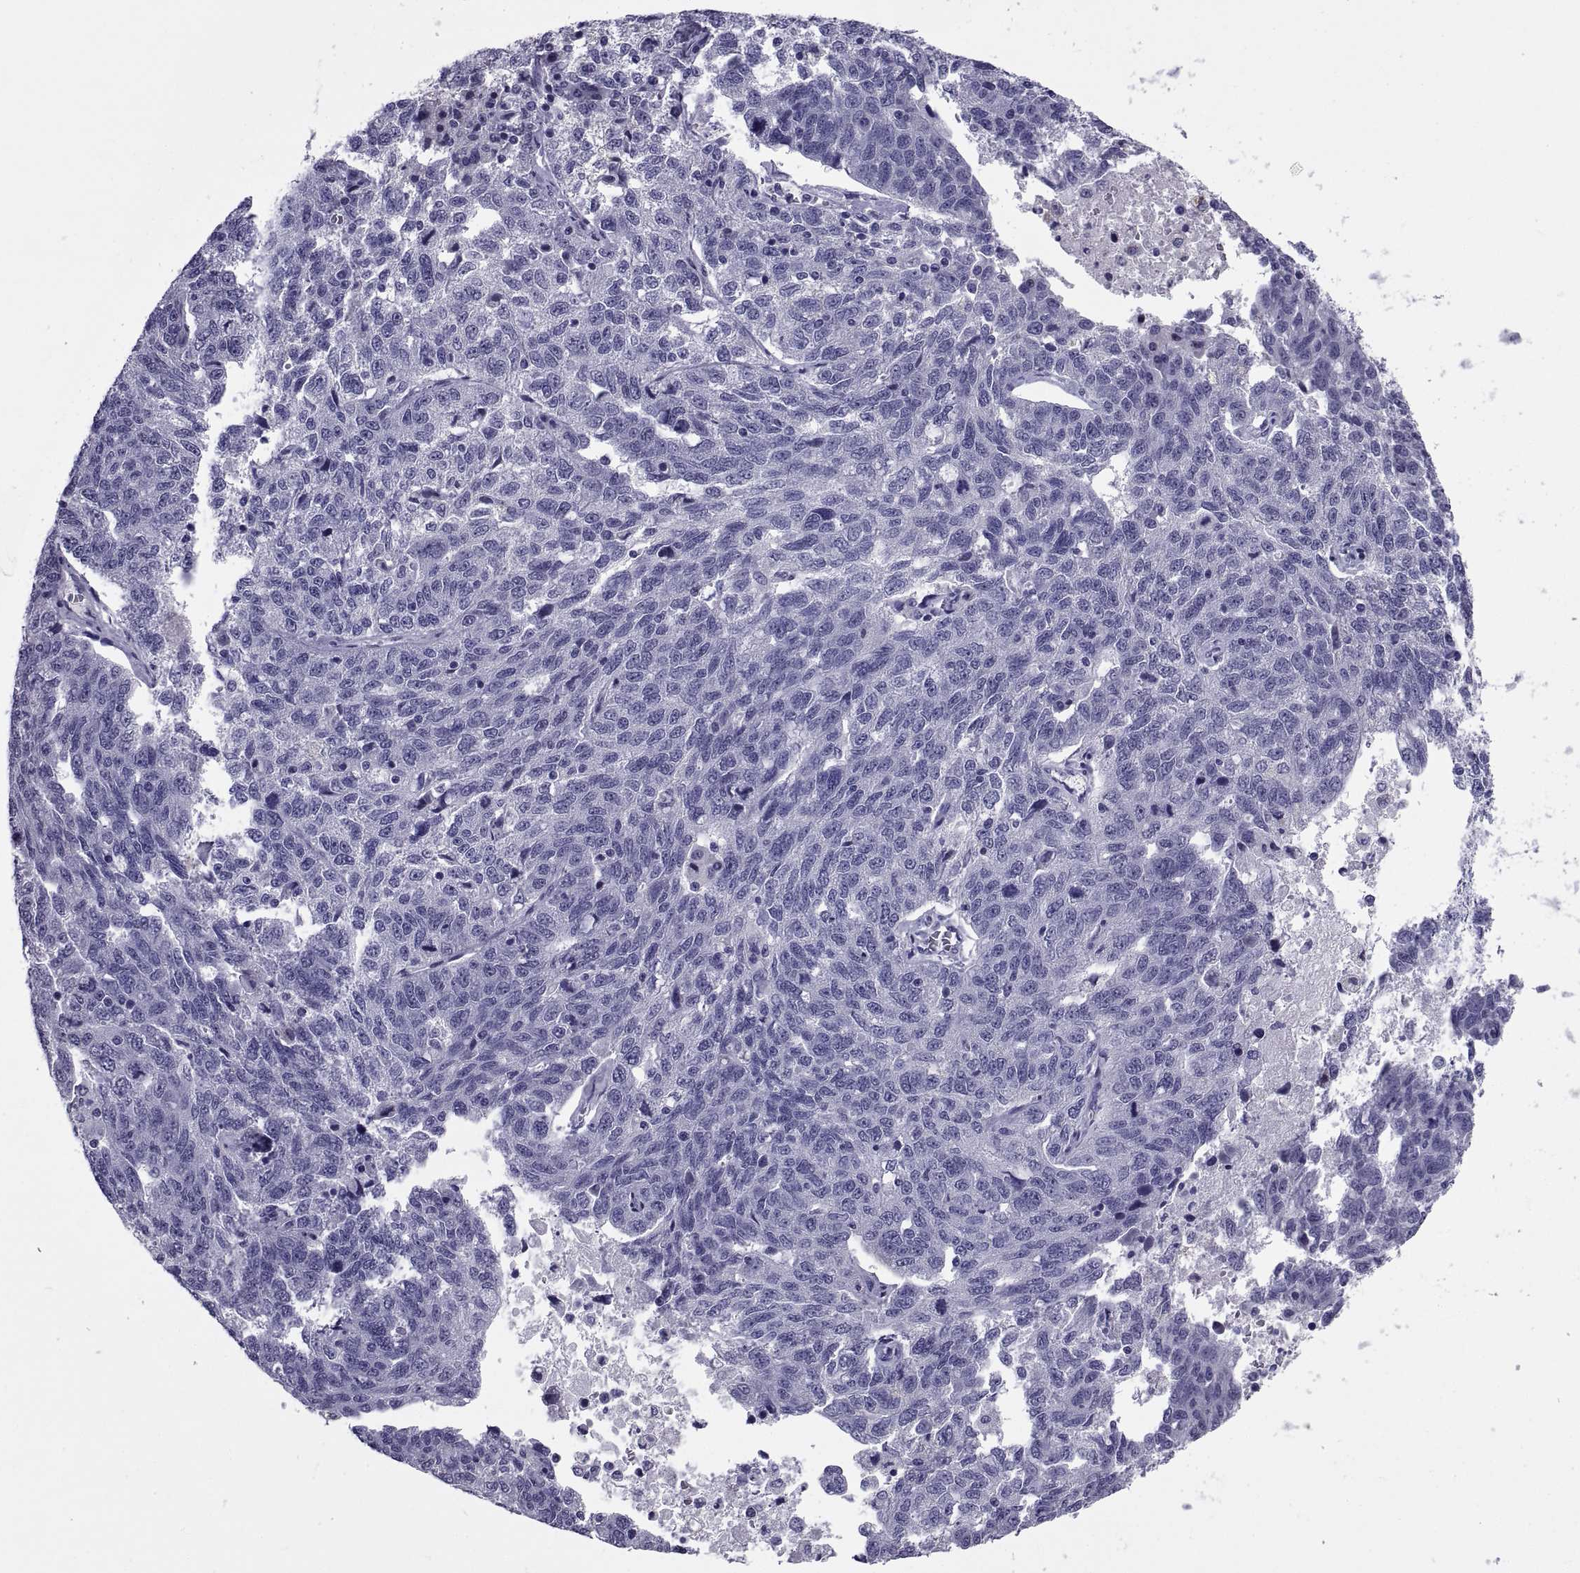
{"staining": {"intensity": "negative", "quantity": "none", "location": "none"}, "tissue": "ovarian cancer", "cell_type": "Tumor cells", "image_type": "cancer", "snomed": [{"axis": "morphology", "description": "Cystadenocarcinoma, serous, NOS"}, {"axis": "topography", "description": "Ovary"}], "caption": "The photomicrograph exhibits no significant positivity in tumor cells of ovarian cancer (serous cystadenocarcinoma).", "gene": "TGFBR3L", "patient": {"sex": "female", "age": 71}}